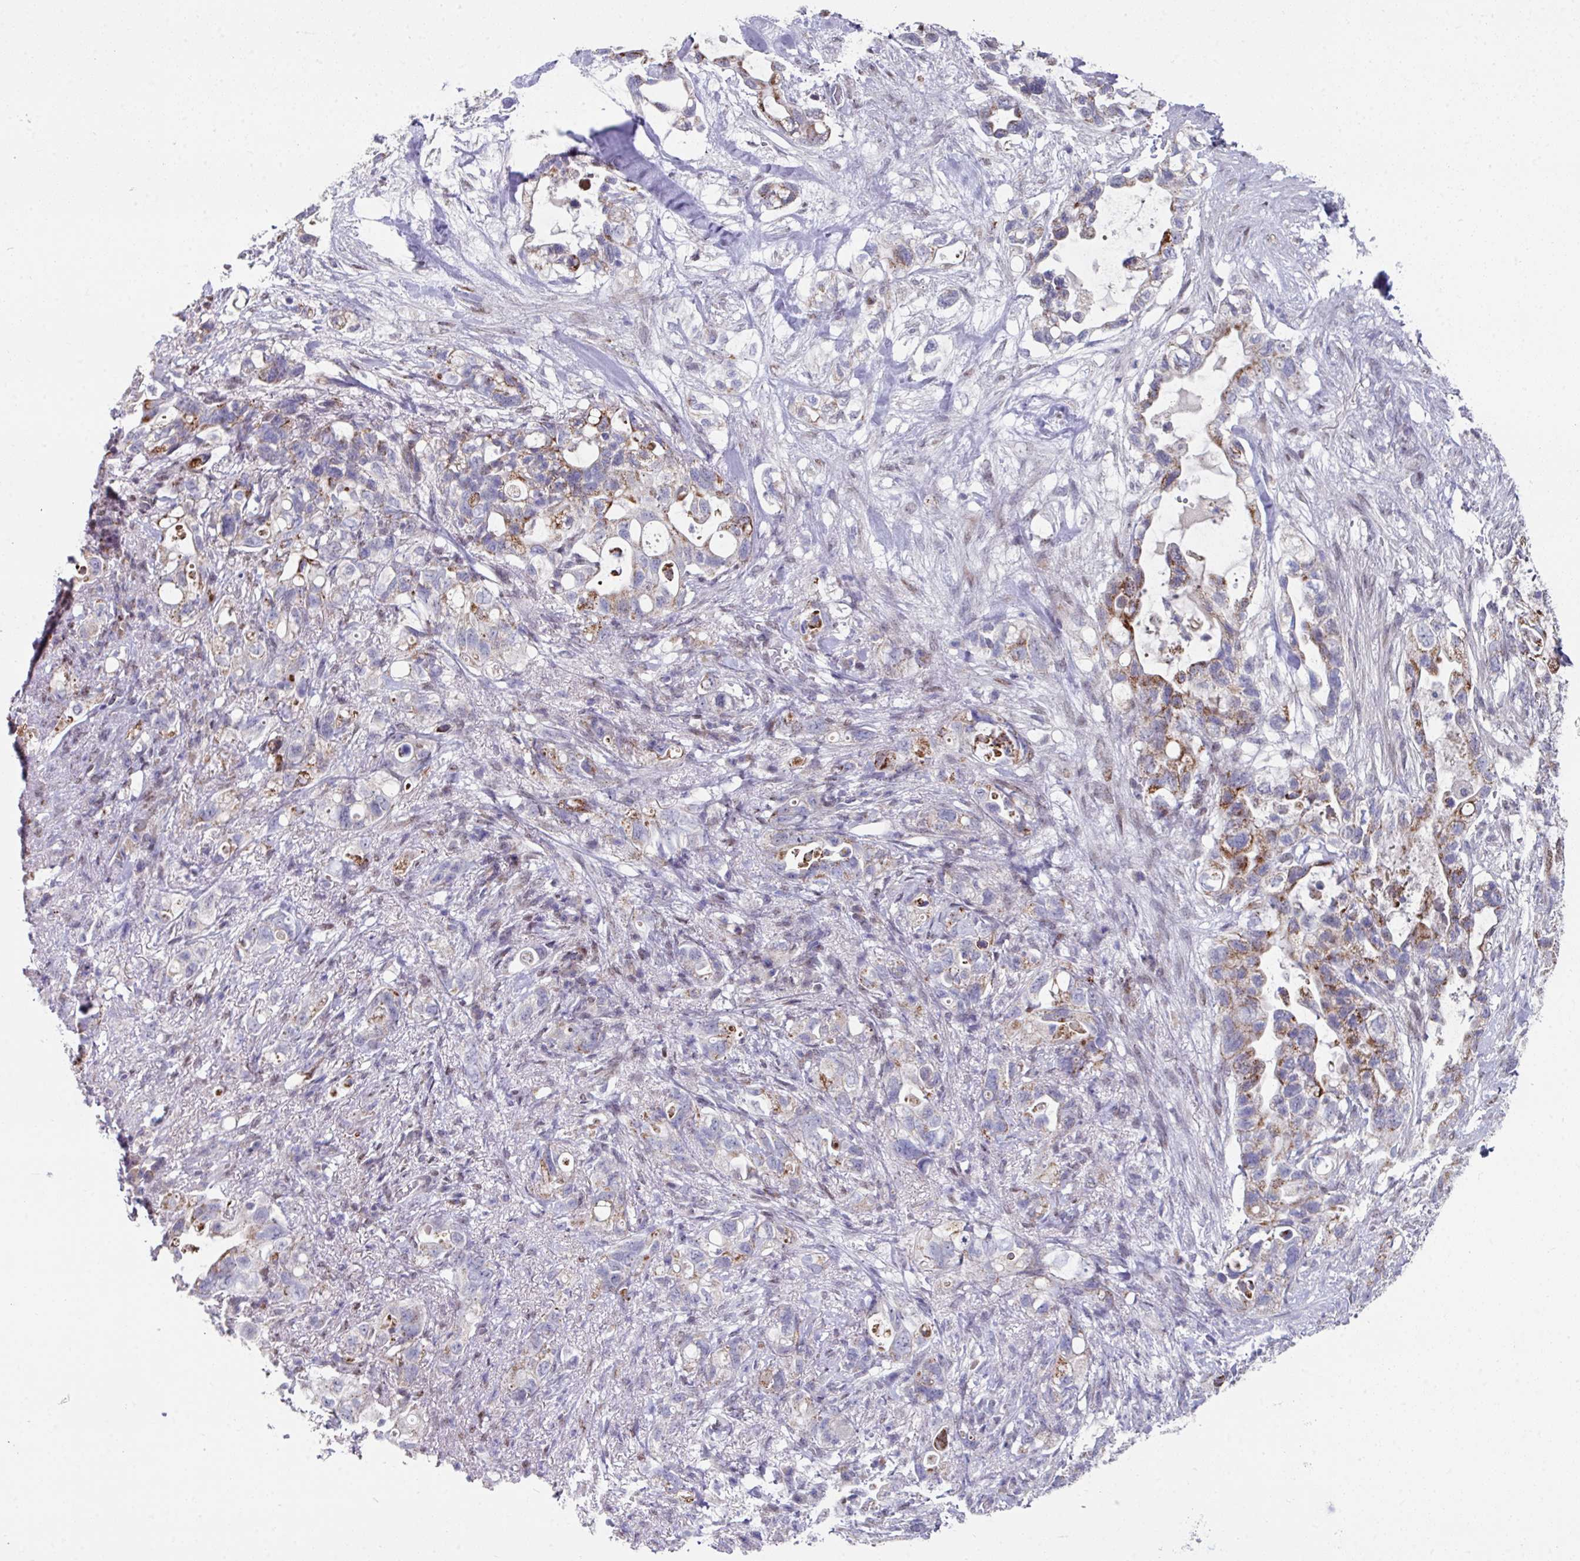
{"staining": {"intensity": "moderate", "quantity": "<25%", "location": "cytoplasmic/membranous"}, "tissue": "pancreatic cancer", "cell_type": "Tumor cells", "image_type": "cancer", "snomed": [{"axis": "morphology", "description": "Adenocarcinoma, NOS"}, {"axis": "topography", "description": "Pancreas"}], "caption": "About <25% of tumor cells in pancreatic adenocarcinoma display moderate cytoplasmic/membranous protein staining as visualized by brown immunohistochemical staining.", "gene": "CBX7", "patient": {"sex": "female", "age": 72}}